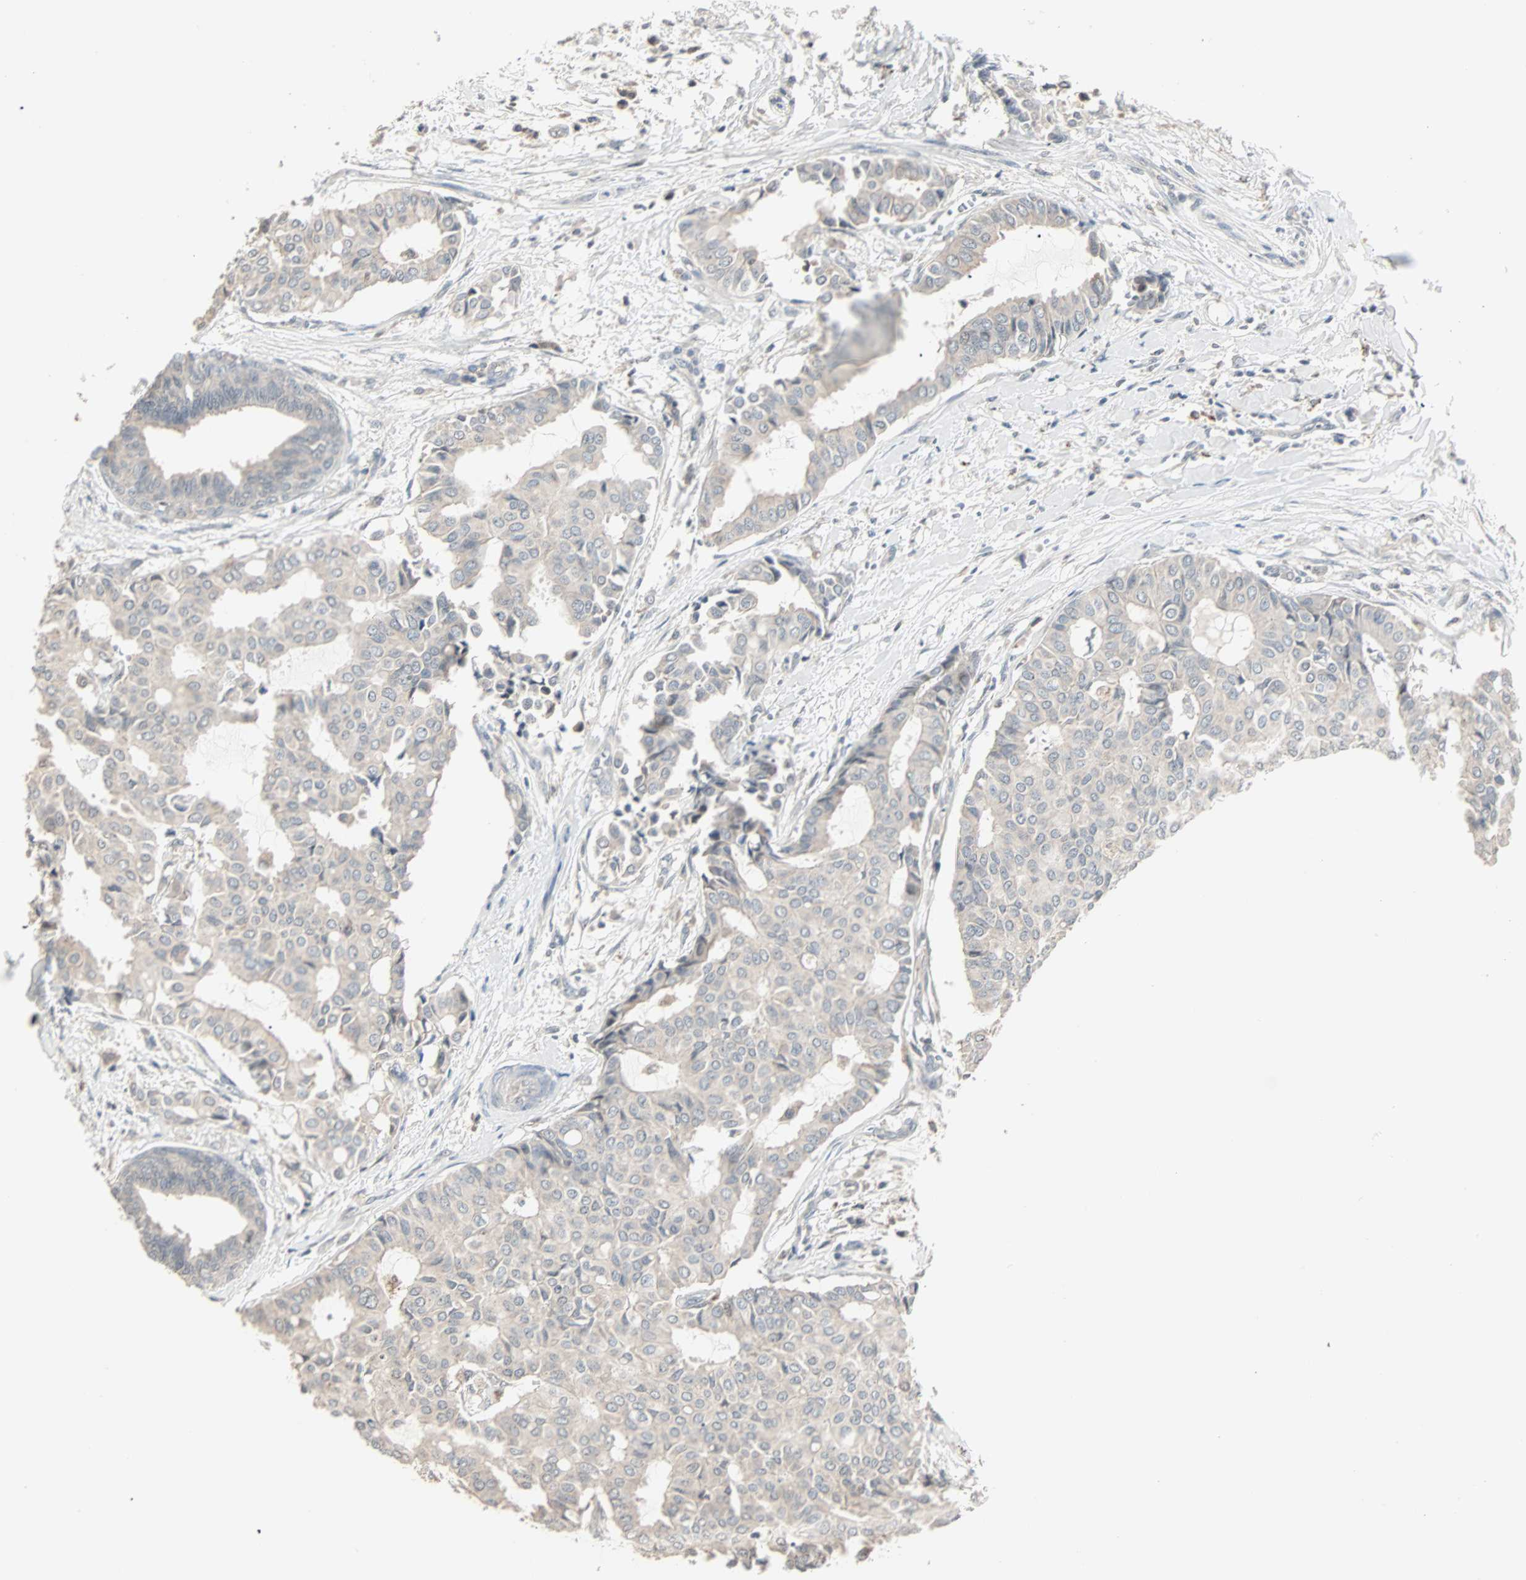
{"staining": {"intensity": "weak", "quantity": ">75%", "location": "cytoplasmic/membranous"}, "tissue": "head and neck cancer", "cell_type": "Tumor cells", "image_type": "cancer", "snomed": [{"axis": "morphology", "description": "Adenocarcinoma, NOS"}, {"axis": "topography", "description": "Salivary gland"}, {"axis": "topography", "description": "Head-Neck"}], "caption": "There is low levels of weak cytoplasmic/membranous expression in tumor cells of head and neck adenocarcinoma, as demonstrated by immunohistochemical staining (brown color).", "gene": "KDM4A", "patient": {"sex": "female", "age": 59}}